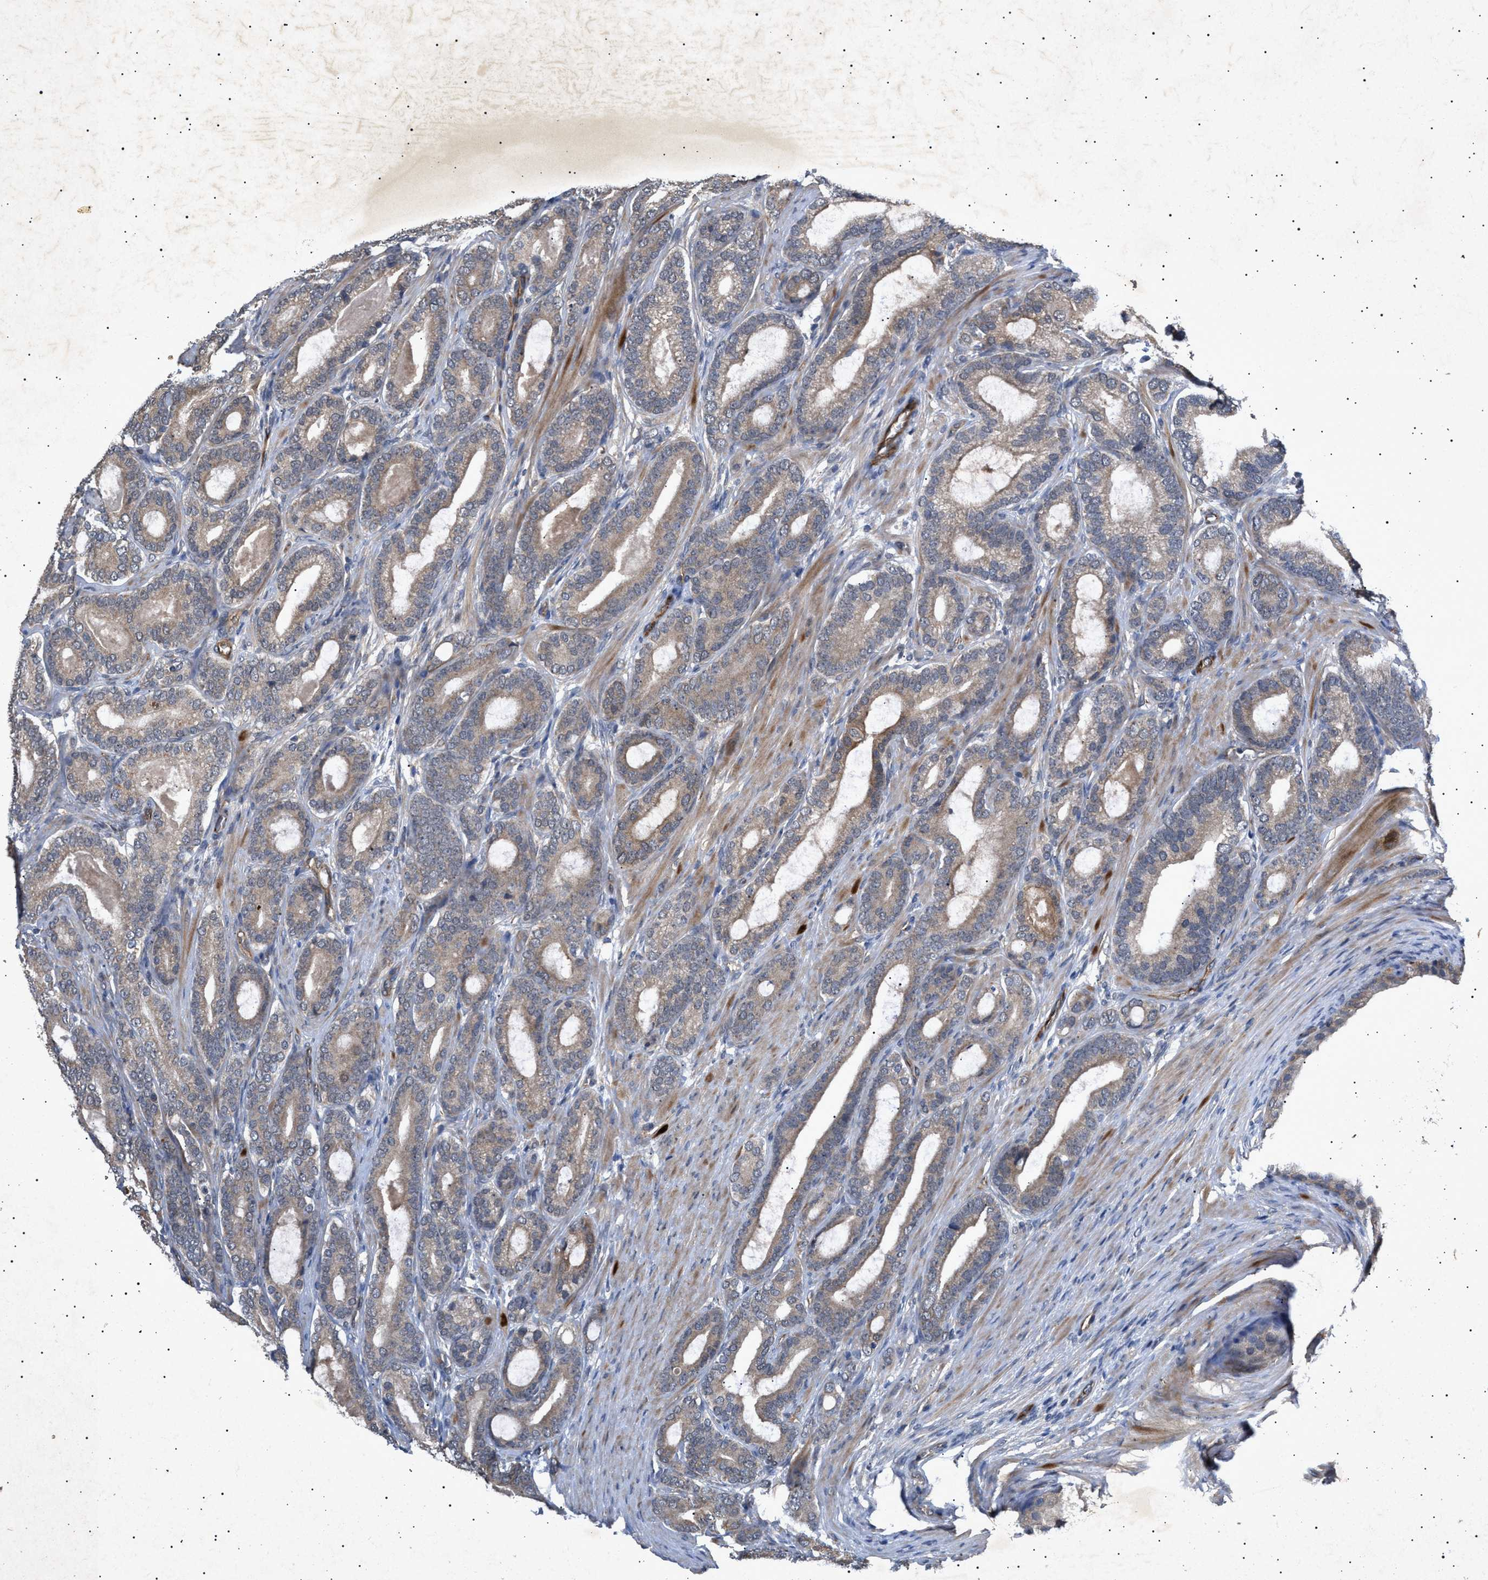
{"staining": {"intensity": "weak", "quantity": "25%-75%", "location": "cytoplasmic/membranous"}, "tissue": "prostate cancer", "cell_type": "Tumor cells", "image_type": "cancer", "snomed": [{"axis": "morphology", "description": "Adenocarcinoma, High grade"}, {"axis": "topography", "description": "Prostate"}], "caption": "Protein positivity by immunohistochemistry reveals weak cytoplasmic/membranous positivity in about 25%-75% of tumor cells in prostate cancer (high-grade adenocarcinoma).", "gene": "SIRT5", "patient": {"sex": "male", "age": 60}}